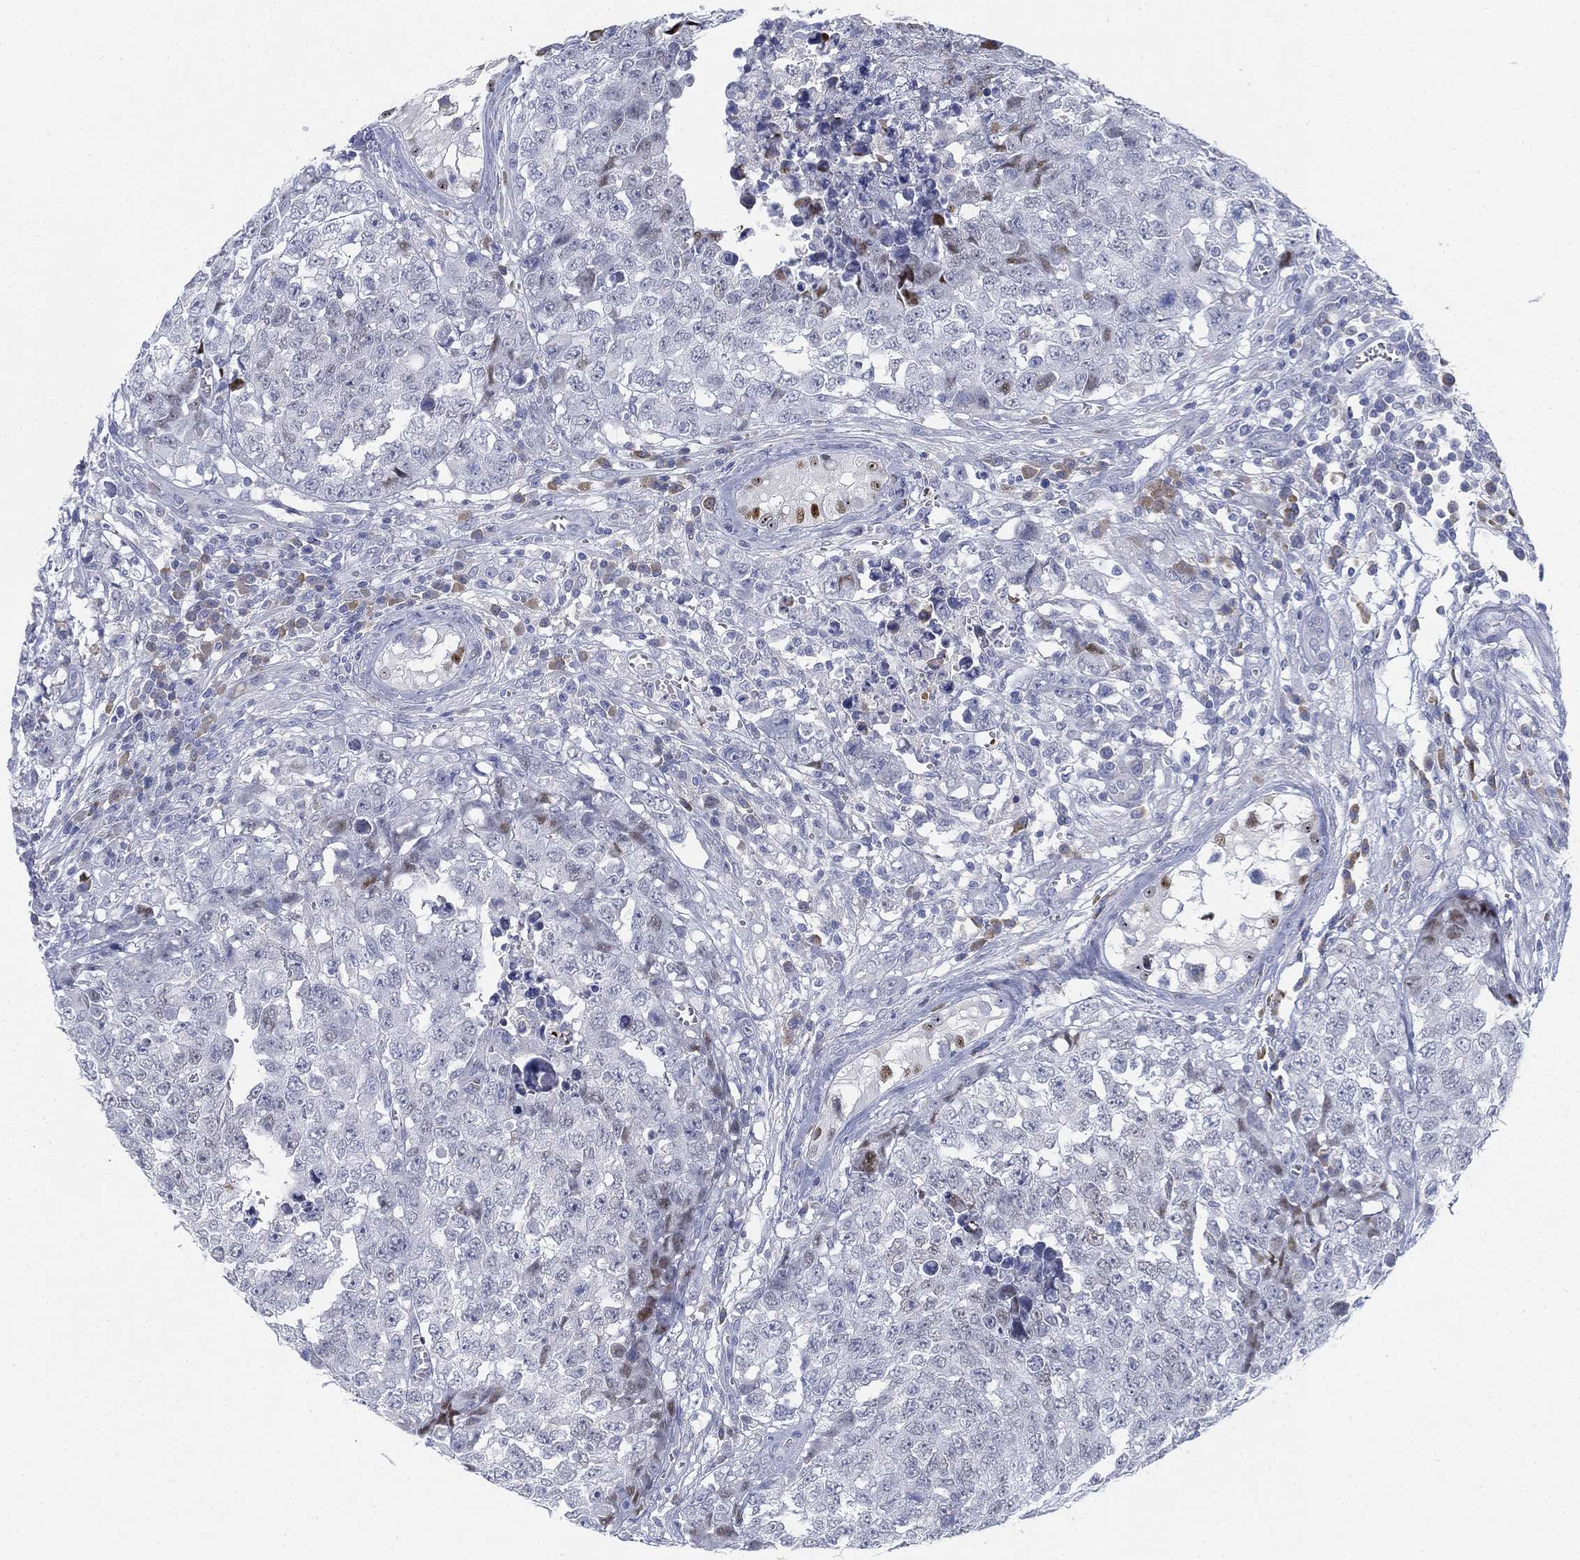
{"staining": {"intensity": "negative", "quantity": "none", "location": "none"}, "tissue": "testis cancer", "cell_type": "Tumor cells", "image_type": "cancer", "snomed": [{"axis": "morphology", "description": "Carcinoma, Embryonal, NOS"}, {"axis": "topography", "description": "Testis"}], "caption": "The histopathology image reveals no staining of tumor cells in embryonal carcinoma (testis).", "gene": "GCNA", "patient": {"sex": "male", "age": 23}}